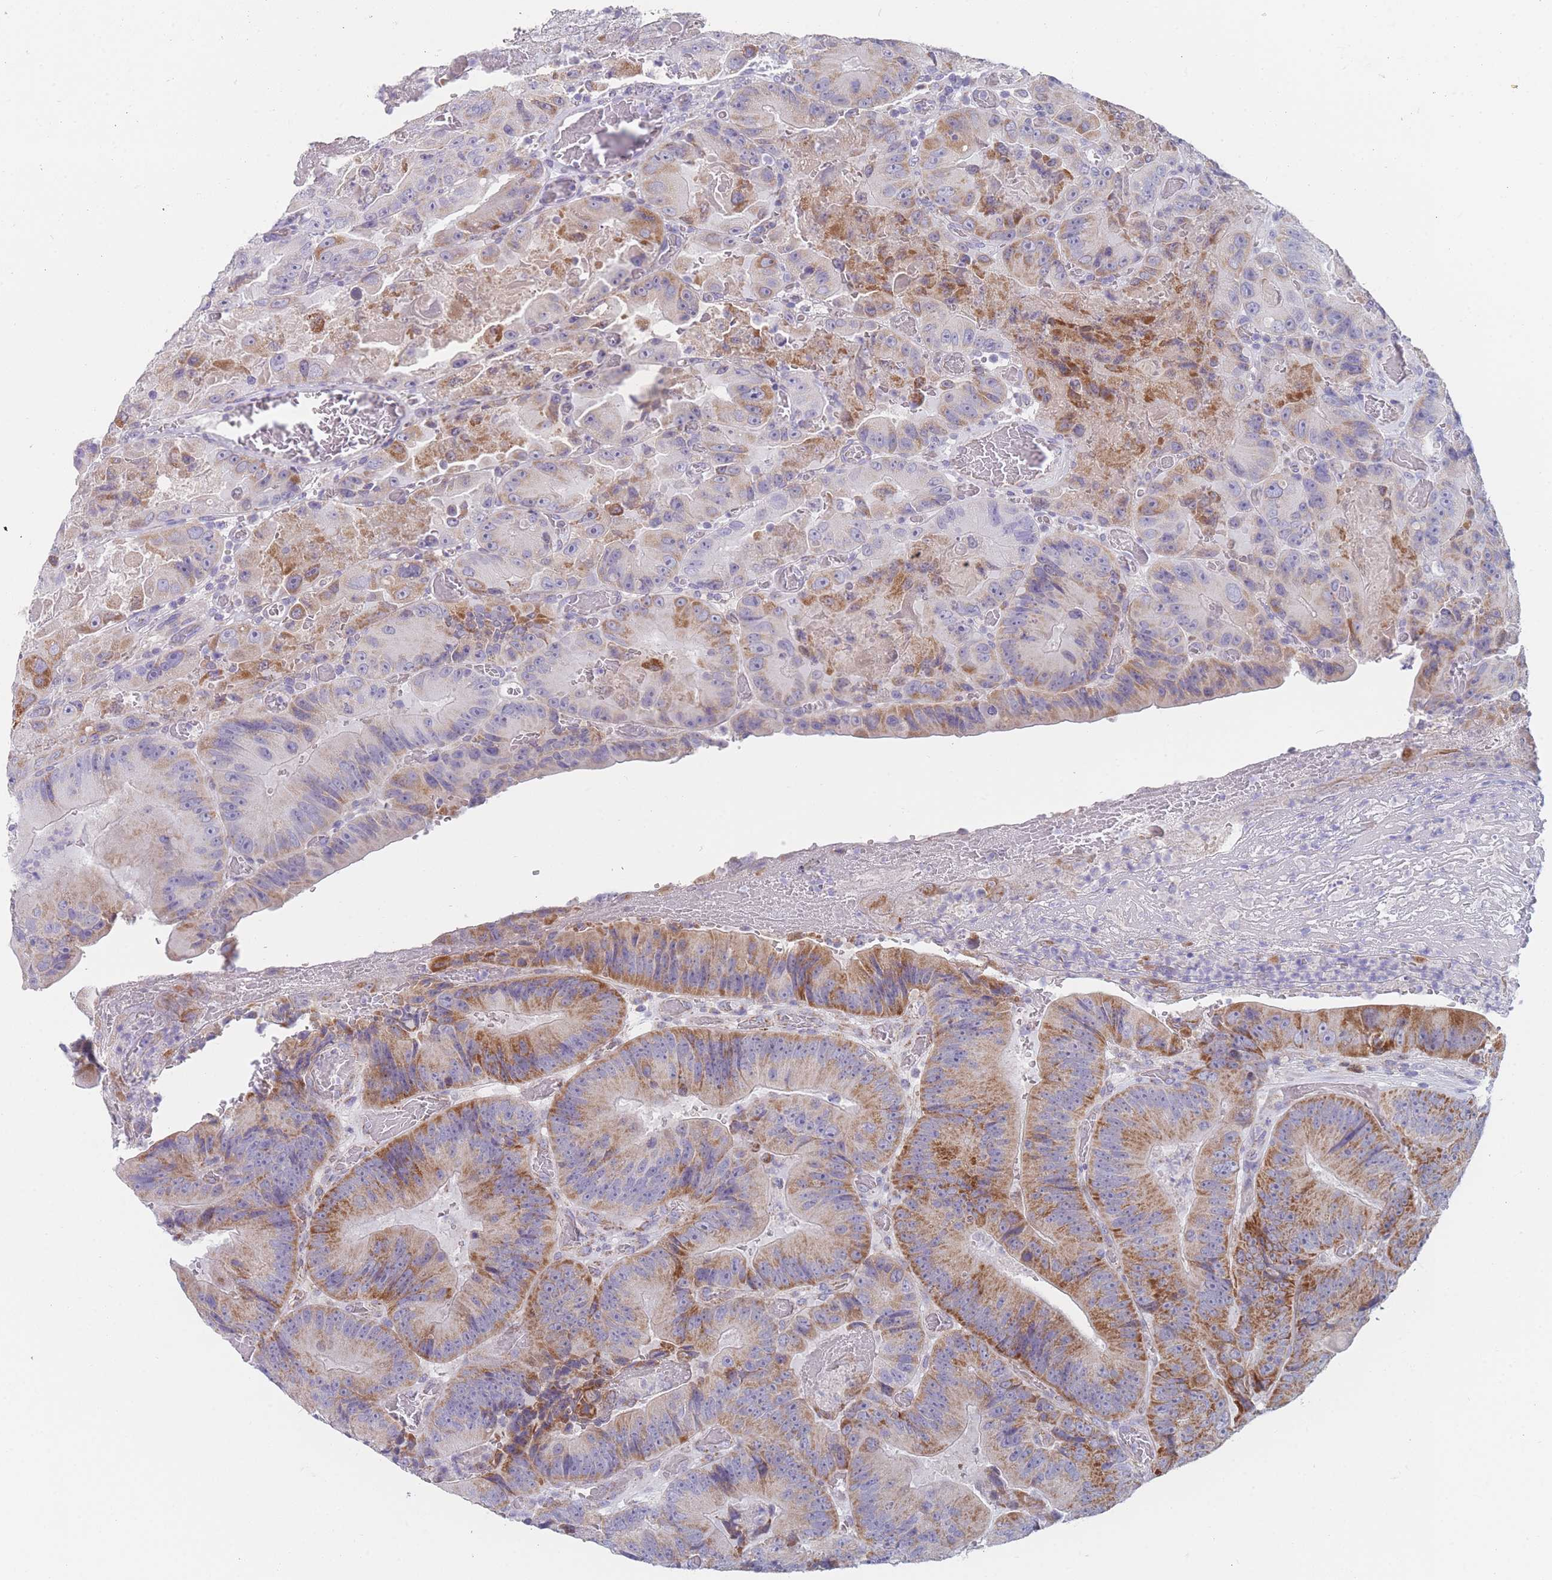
{"staining": {"intensity": "moderate", "quantity": ">75%", "location": "cytoplasmic/membranous"}, "tissue": "colorectal cancer", "cell_type": "Tumor cells", "image_type": "cancer", "snomed": [{"axis": "morphology", "description": "Adenocarcinoma, NOS"}, {"axis": "topography", "description": "Colon"}], "caption": "A histopathology image of adenocarcinoma (colorectal) stained for a protein shows moderate cytoplasmic/membranous brown staining in tumor cells.", "gene": "MRPS14", "patient": {"sex": "female", "age": 86}}